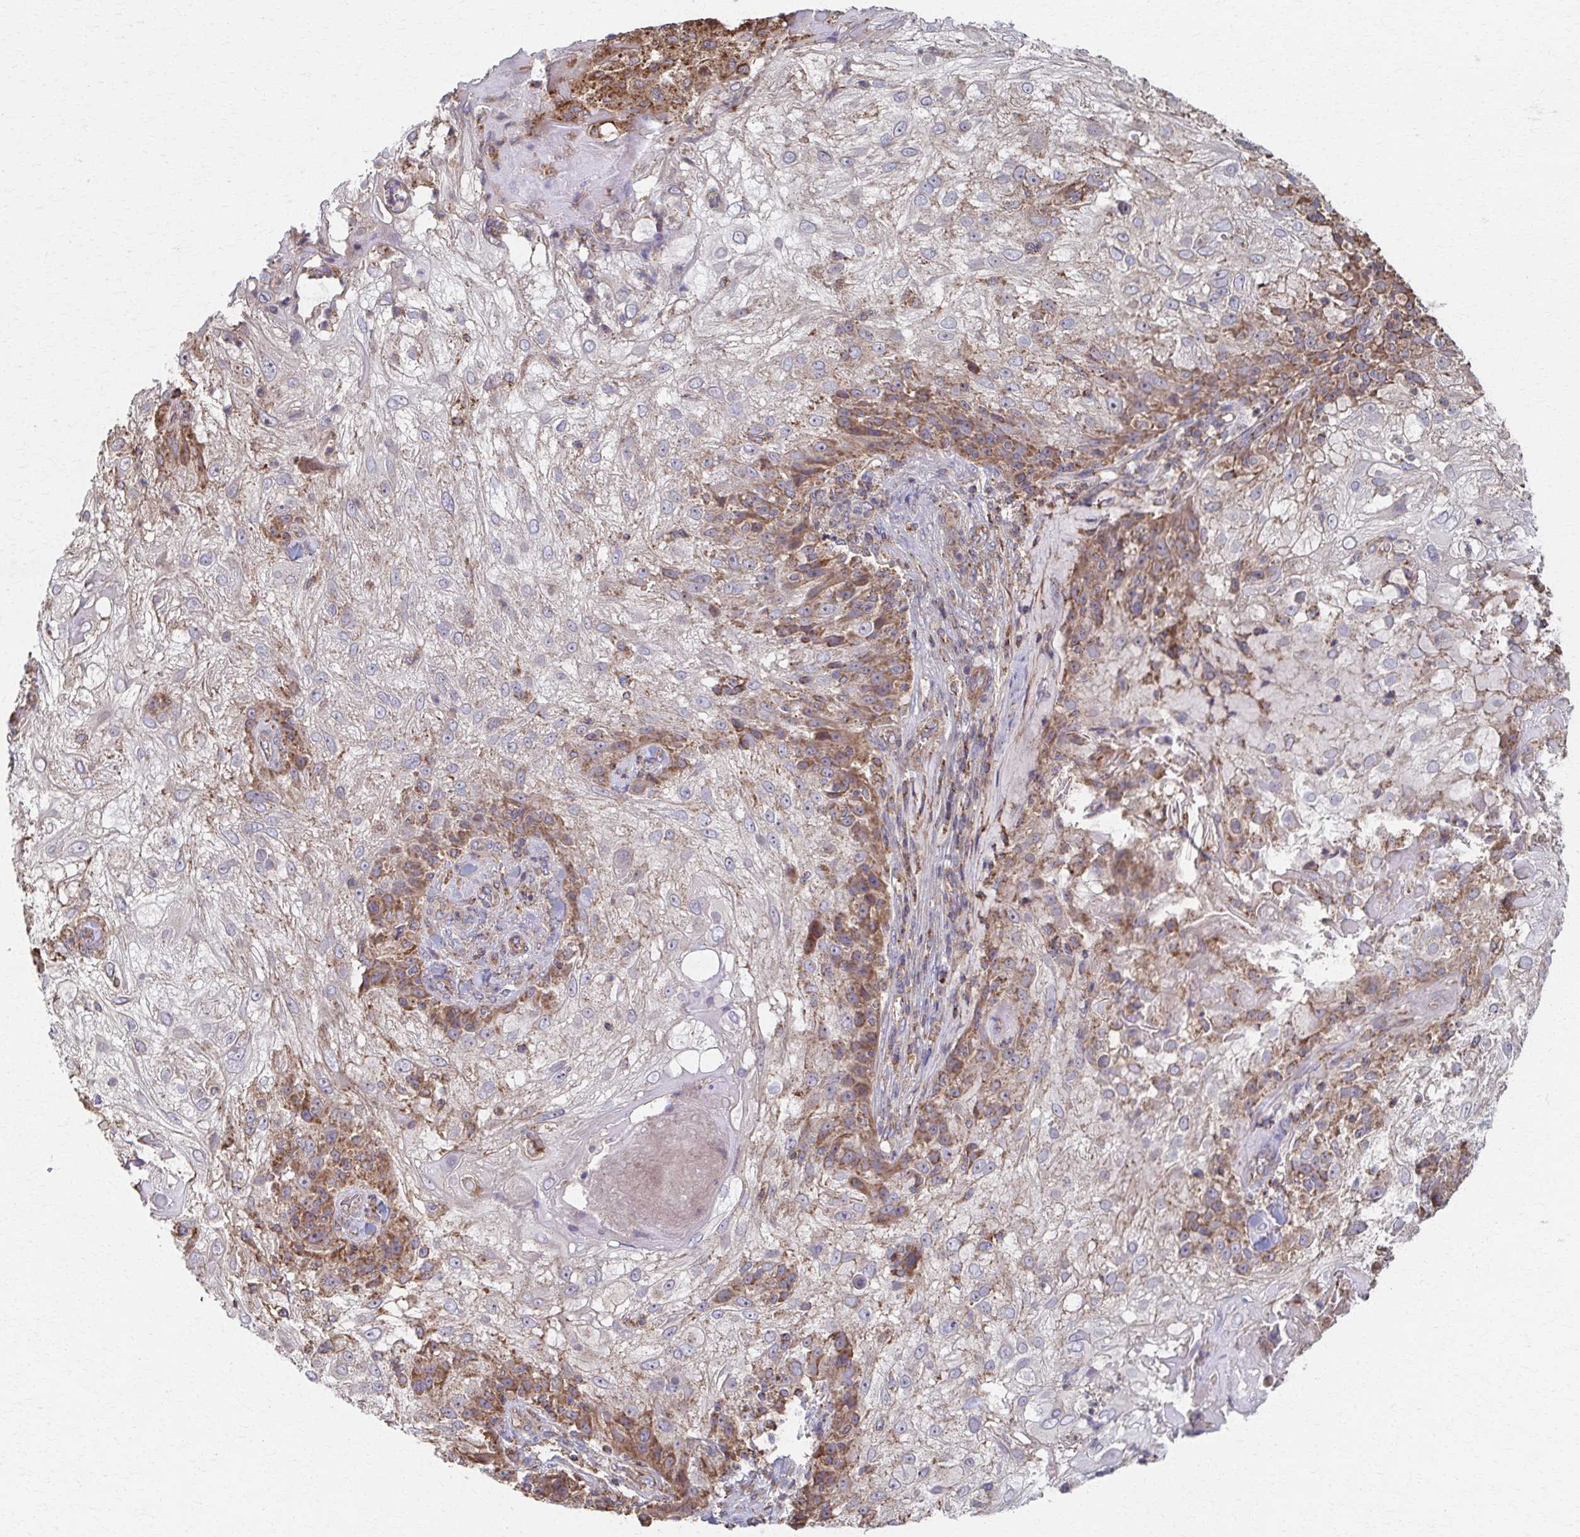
{"staining": {"intensity": "moderate", "quantity": "25%-75%", "location": "cytoplasmic/membranous"}, "tissue": "skin cancer", "cell_type": "Tumor cells", "image_type": "cancer", "snomed": [{"axis": "morphology", "description": "Normal tissue, NOS"}, {"axis": "morphology", "description": "Squamous cell carcinoma, NOS"}, {"axis": "topography", "description": "Skin"}], "caption": "Human skin cancer (squamous cell carcinoma) stained for a protein (brown) reveals moderate cytoplasmic/membranous positive expression in approximately 25%-75% of tumor cells.", "gene": "KLHL34", "patient": {"sex": "female", "age": 83}}